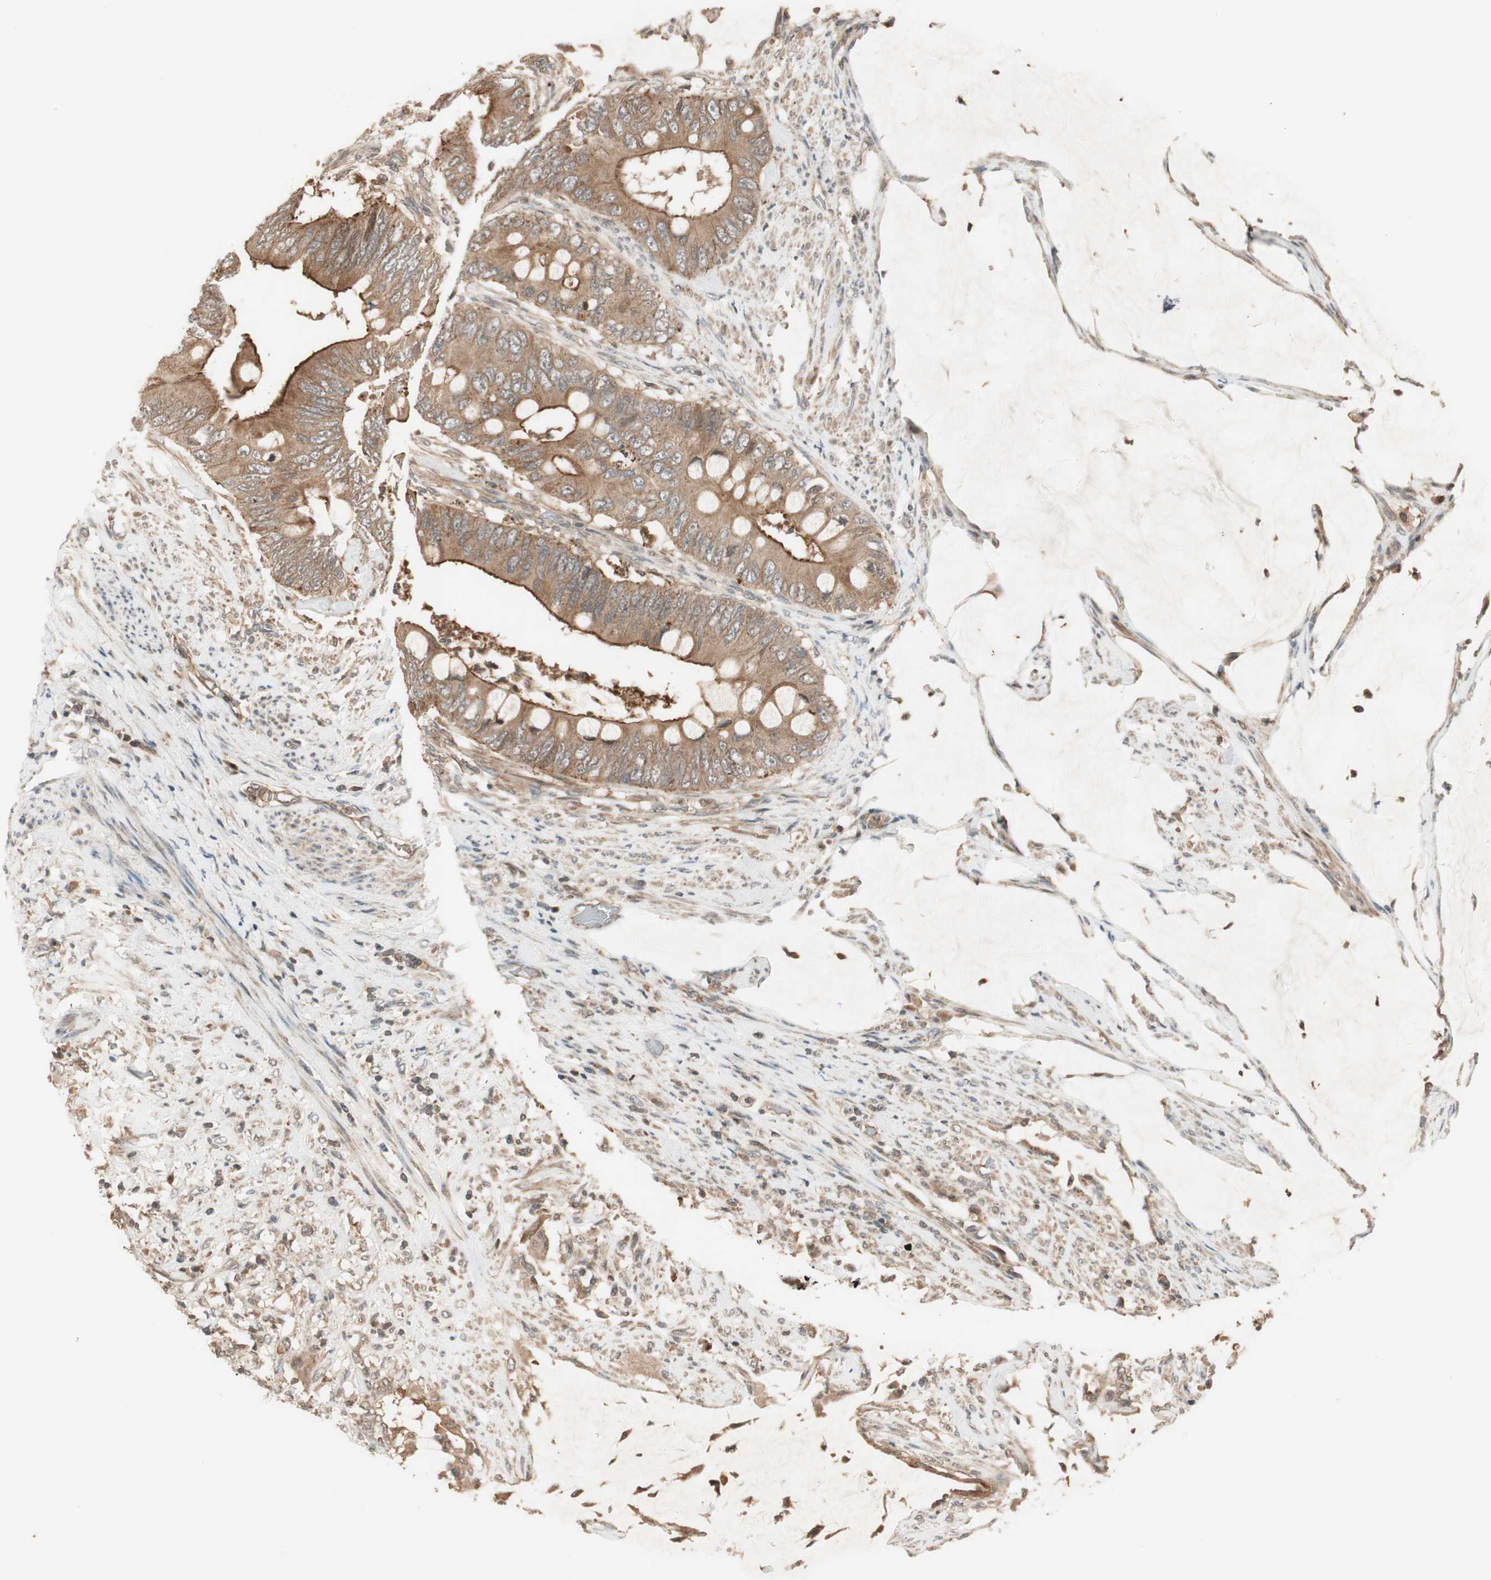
{"staining": {"intensity": "moderate", "quantity": ">75%", "location": "cytoplasmic/membranous"}, "tissue": "colorectal cancer", "cell_type": "Tumor cells", "image_type": "cancer", "snomed": [{"axis": "morphology", "description": "Adenocarcinoma, NOS"}, {"axis": "topography", "description": "Rectum"}], "caption": "An image showing moderate cytoplasmic/membranous expression in about >75% of tumor cells in colorectal adenocarcinoma, as visualized by brown immunohistochemical staining.", "gene": "EPHA8", "patient": {"sex": "female", "age": 77}}